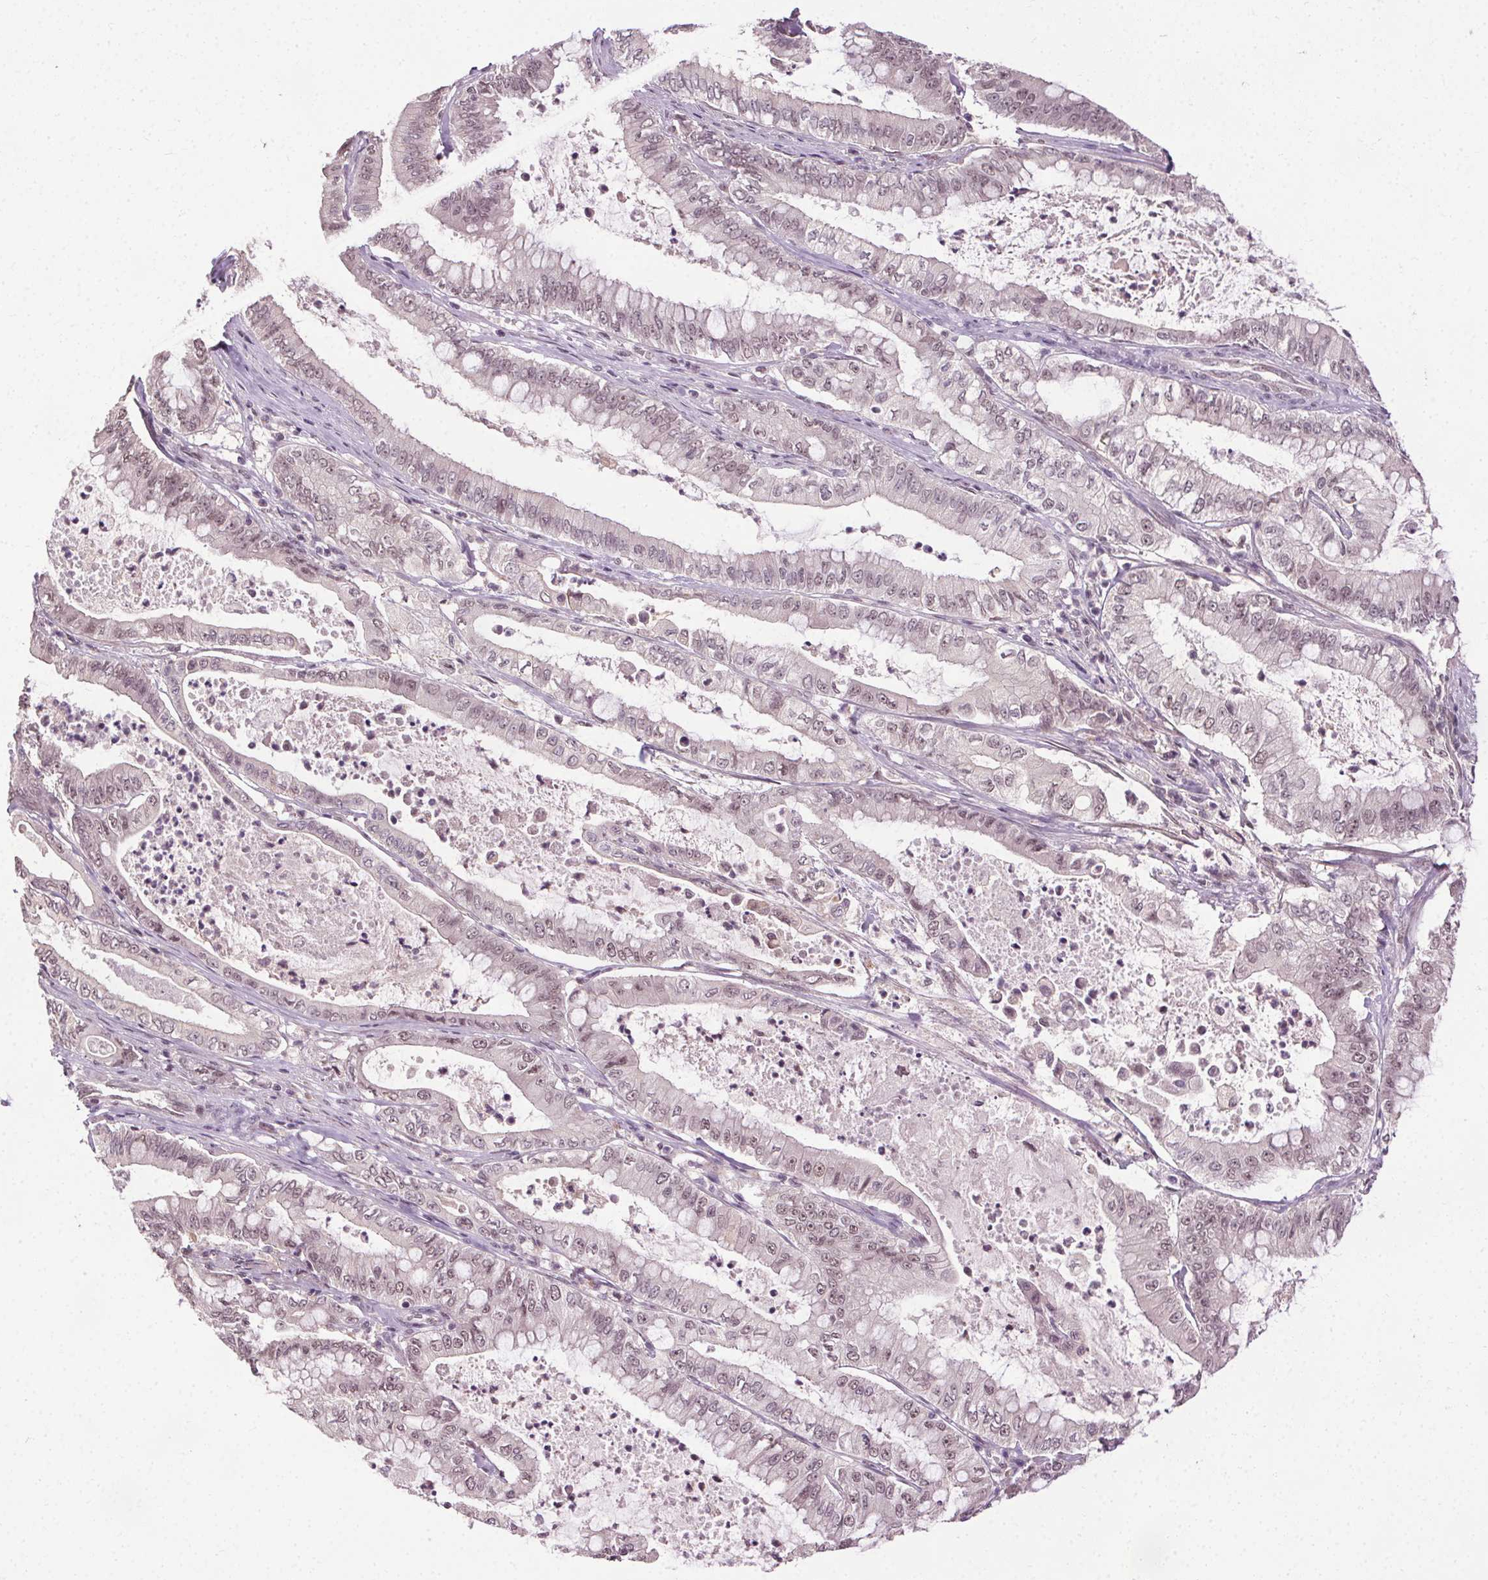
{"staining": {"intensity": "weak", "quantity": "25%-75%", "location": "nuclear"}, "tissue": "pancreatic cancer", "cell_type": "Tumor cells", "image_type": "cancer", "snomed": [{"axis": "morphology", "description": "Adenocarcinoma, NOS"}, {"axis": "topography", "description": "Pancreas"}], "caption": "DAB immunohistochemical staining of pancreatic adenocarcinoma reveals weak nuclear protein expression in about 25%-75% of tumor cells. The staining is performed using DAB (3,3'-diaminobenzidine) brown chromogen to label protein expression. The nuclei are counter-stained blue using hematoxylin.", "gene": "MED6", "patient": {"sex": "male", "age": 71}}